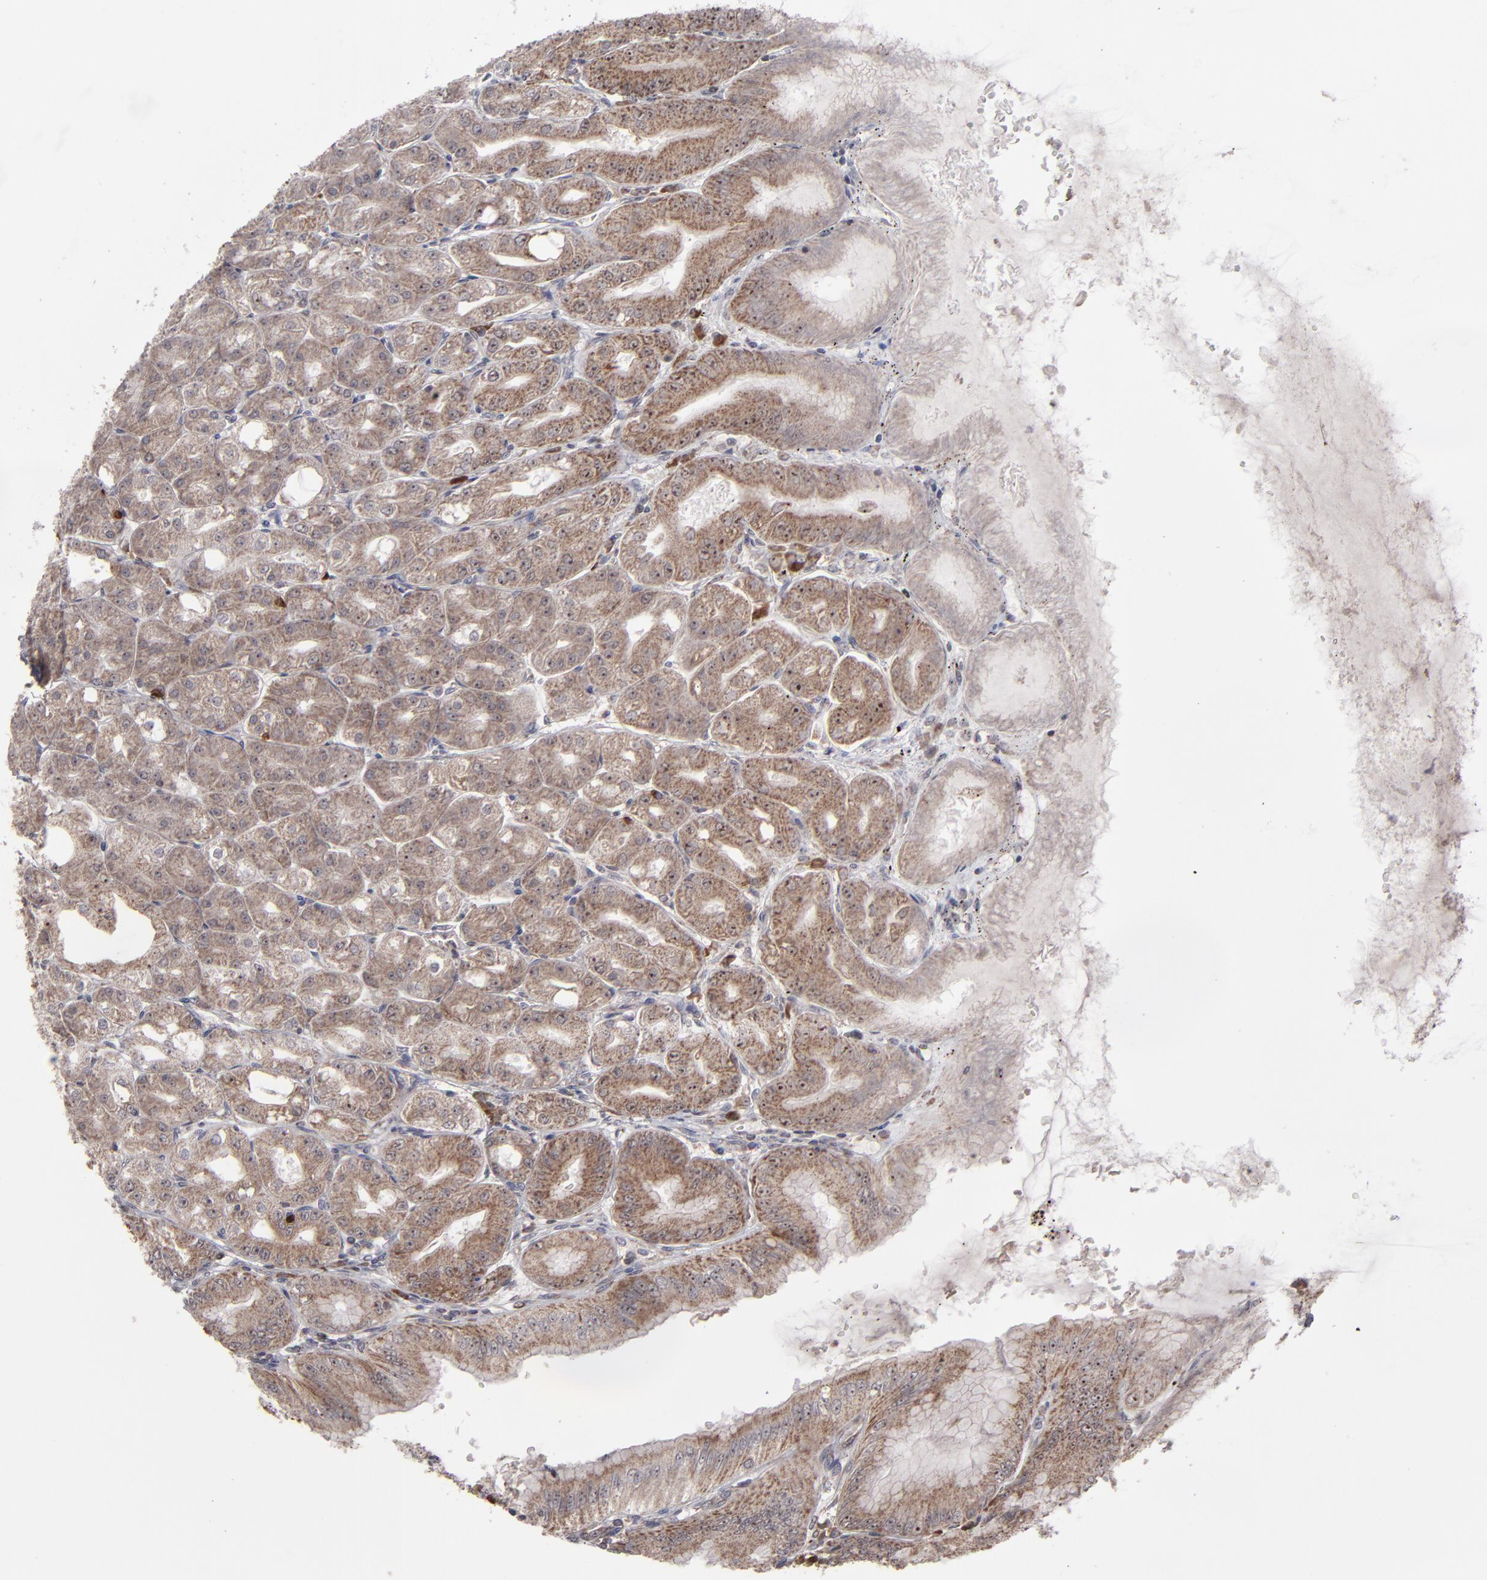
{"staining": {"intensity": "strong", "quantity": ">75%", "location": "cytoplasmic/membranous"}, "tissue": "stomach", "cell_type": "Glandular cells", "image_type": "normal", "snomed": [{"axis": "morphology", "description": "Normal tissue, NOS"}, {"axis": "topography", "description": "Stomach, lower"}], "caption": "The image displays staining of unremarkable stomach, revealing strong cytoplasmic/membranous protein staining (brown color) within glandular cells. Immunohistochemistry stains the protein of interest in brown and the nuclei are stained blue.", "gene": "GLCCI1", "patient": {"sex": "male", "age": 71}}